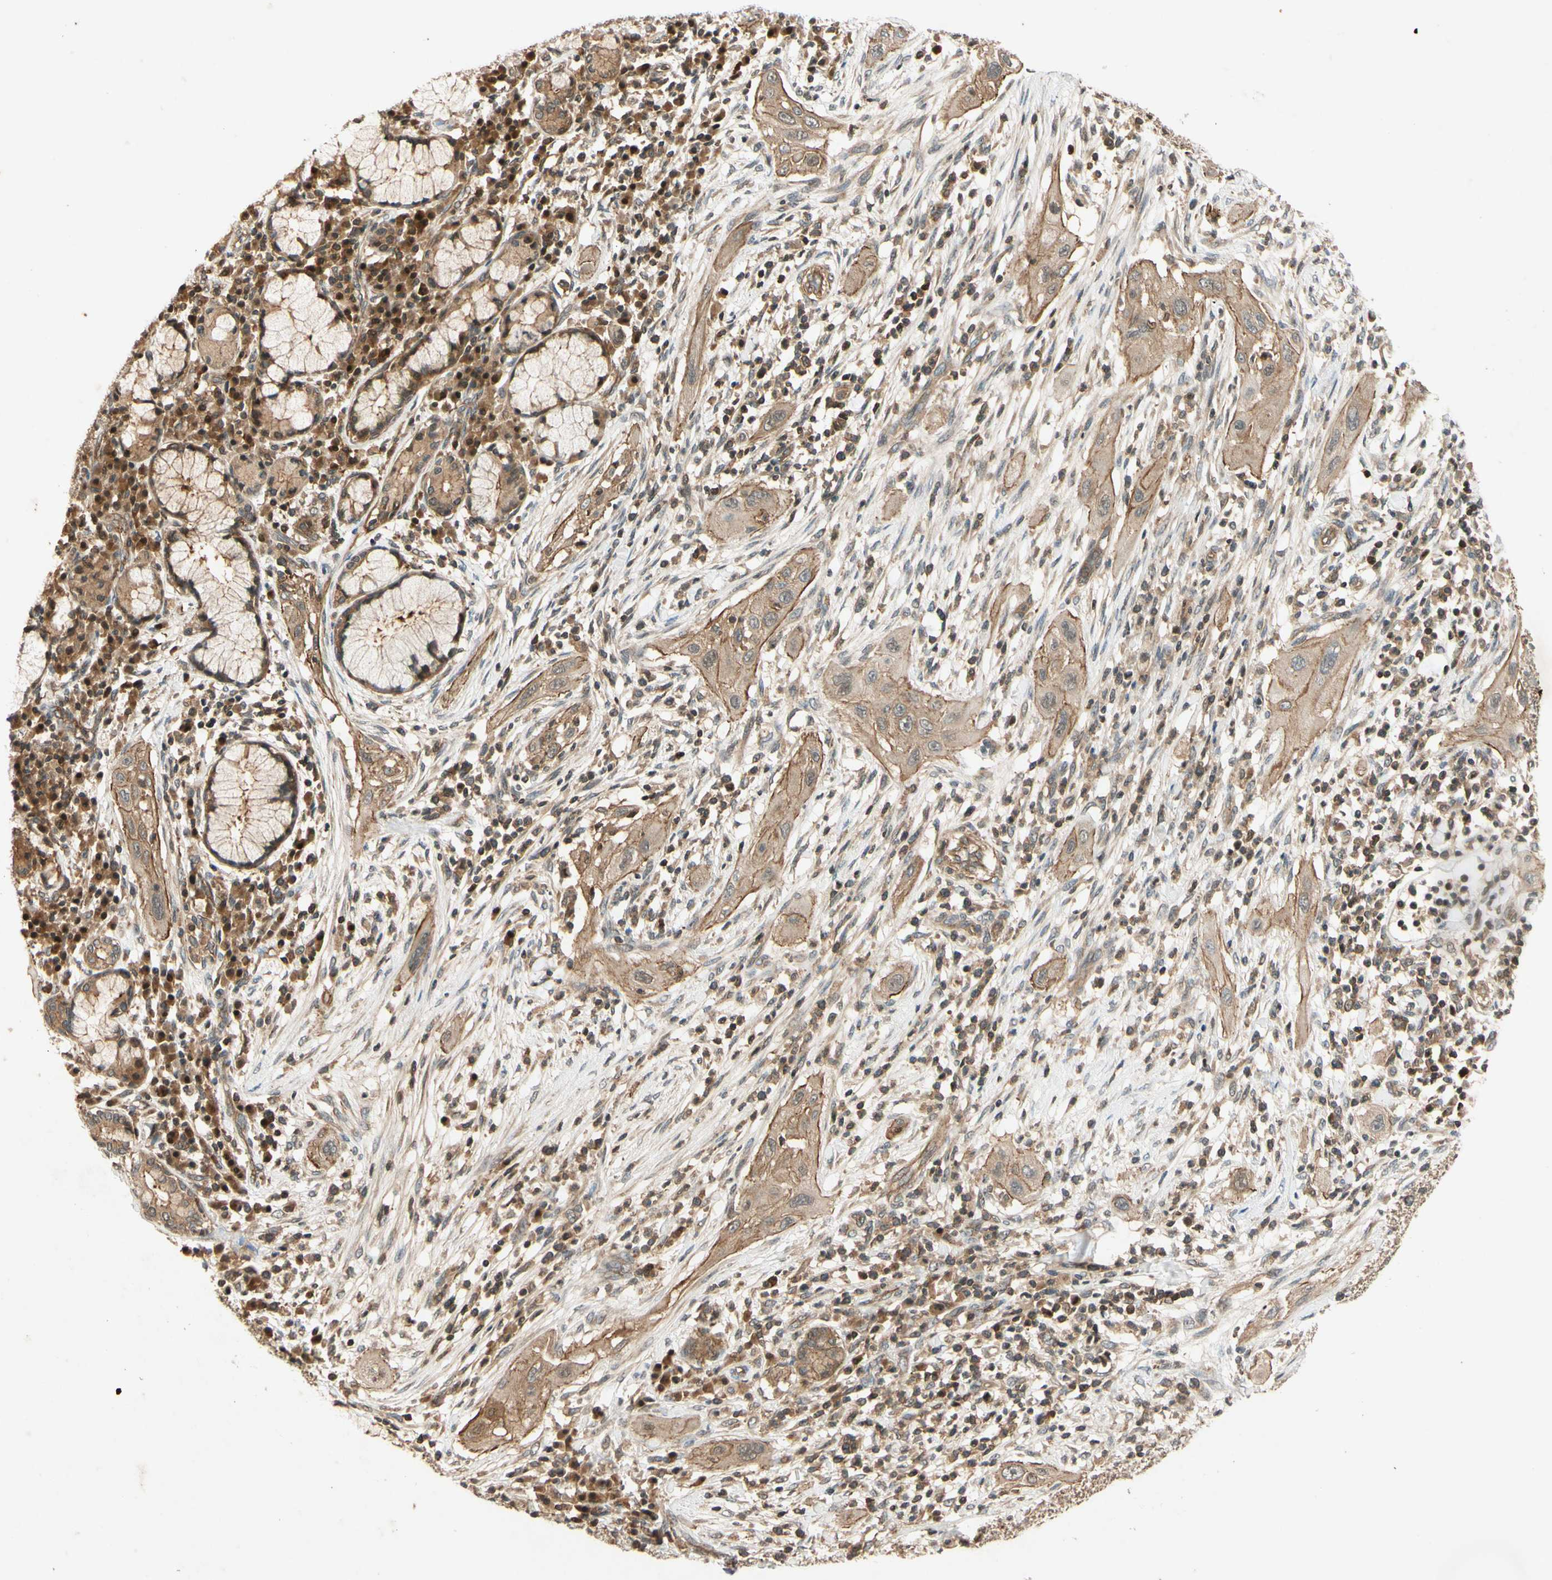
{"staining": {"intensity": "moderate", "quantity": ">75%", "location": "cytoplasmic/membranous"}, "tissue": "lung cancer", "cell_type": "Tumor cells", "image_type": "cancer", "snomed": [{"axis": "morphology", "description": "Squamous cell carcinoma, NOS"}, {"axis": "topography", "description": "Lung"}], "caption": "An image showing moderate cytoplasmic/membranous positivity in about >75% of tumor cells in lung cancer (squamous cell carcinoma), as visualized by brown immunohistochemical staining.", "gene": "EPHA8", "patient": {"sex": "female", "age": 47}}